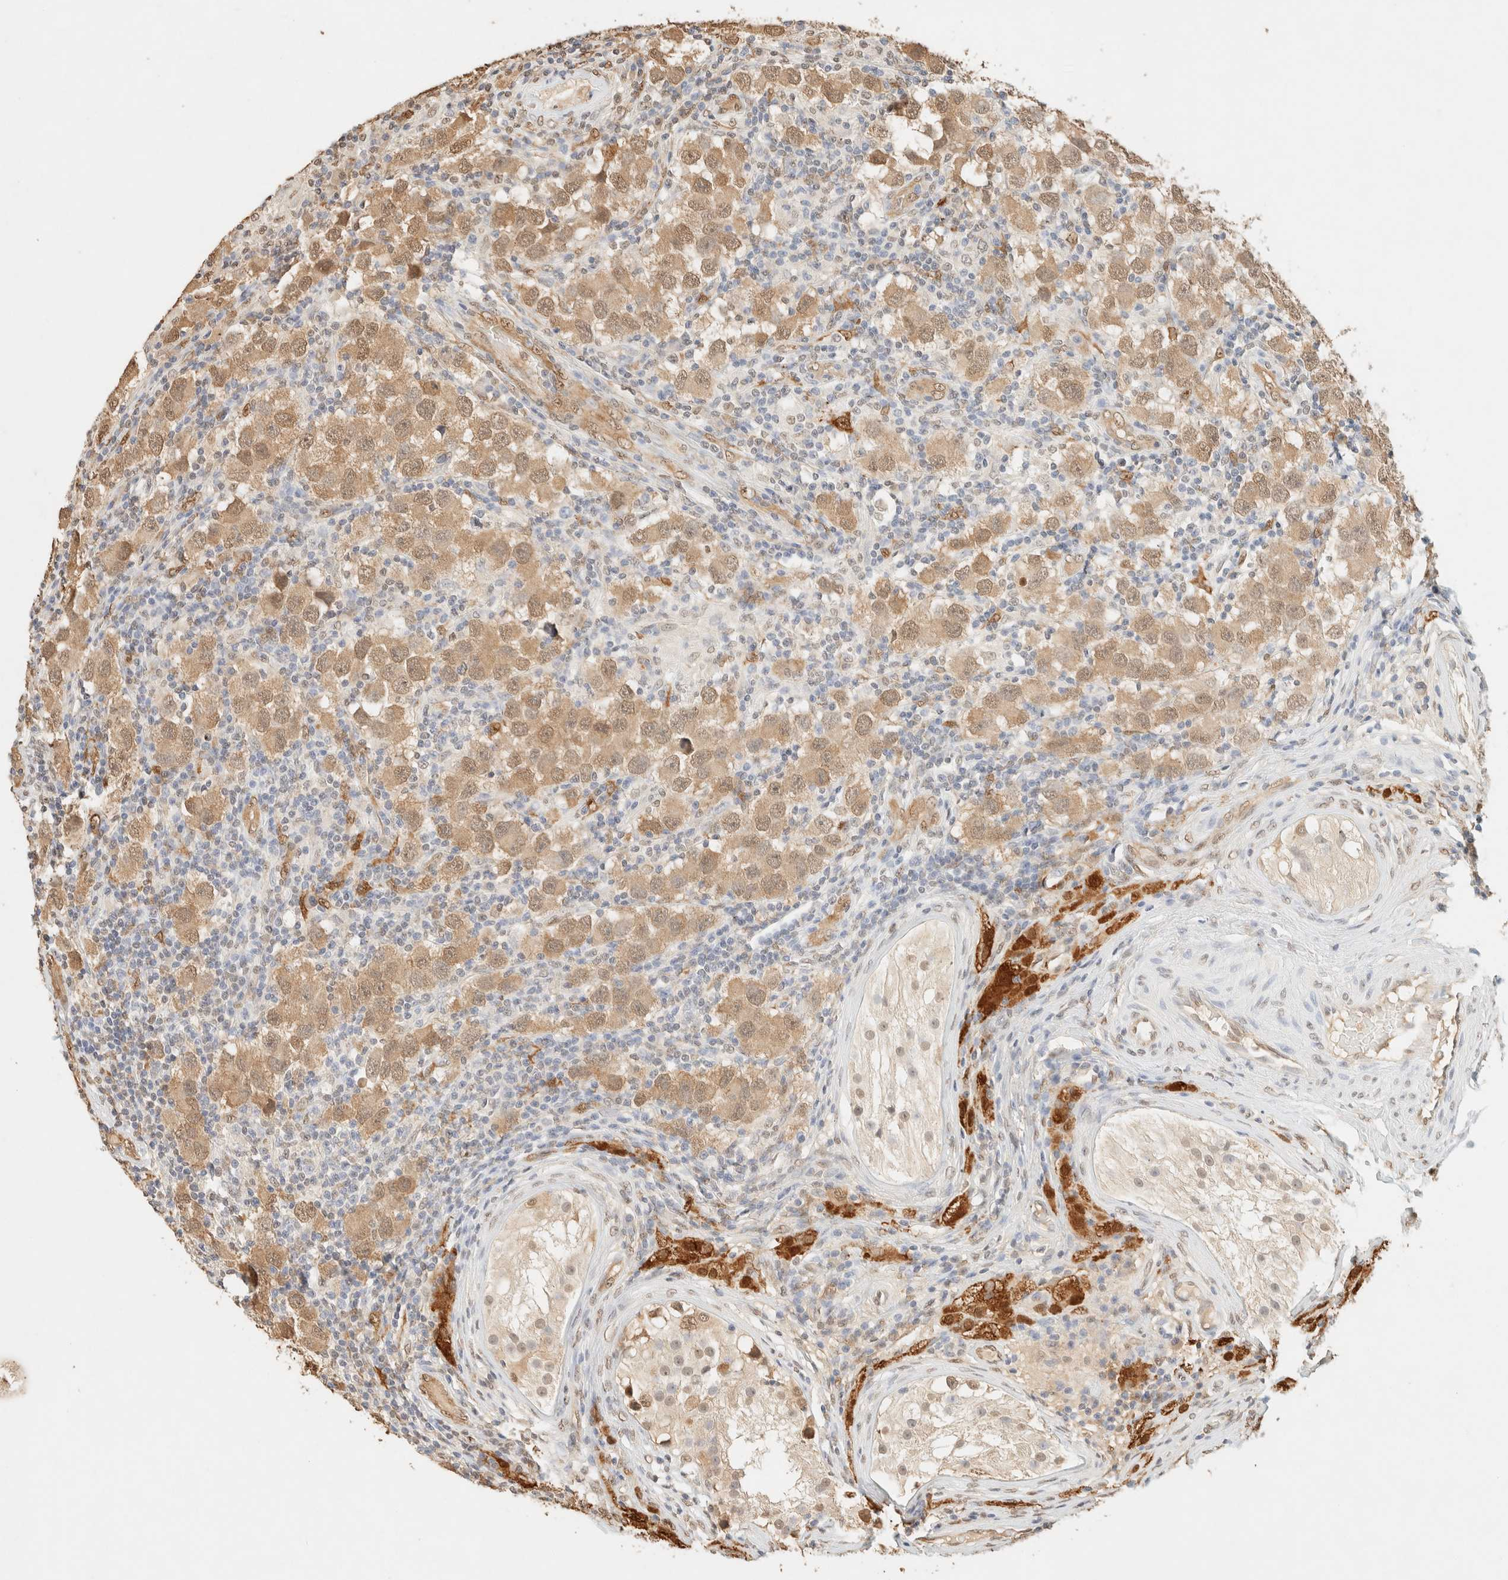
{"staining": {"intensity": "weak", "quantity": ">75%", "location": "cytoplasmic/membranous,nuclear"}, "tissue": "testis cancer", "cell_type": "Tumor cells", "image_type": "cancer", "snomed": [{"axis": "morphology", "description": "Carcinoma, Embryonal, NOS"}, {"axis": "topography", "description": "Testis"}], "caption": "Testis cancer (embryonal carcinoma) stained with immunohistochemistry displays weak cytoplasmic/membranous and nuclear staining in approximately >75% of tumor cells.", "gene": "S100A13", "patient": {"sex": "male", "age": 21}}